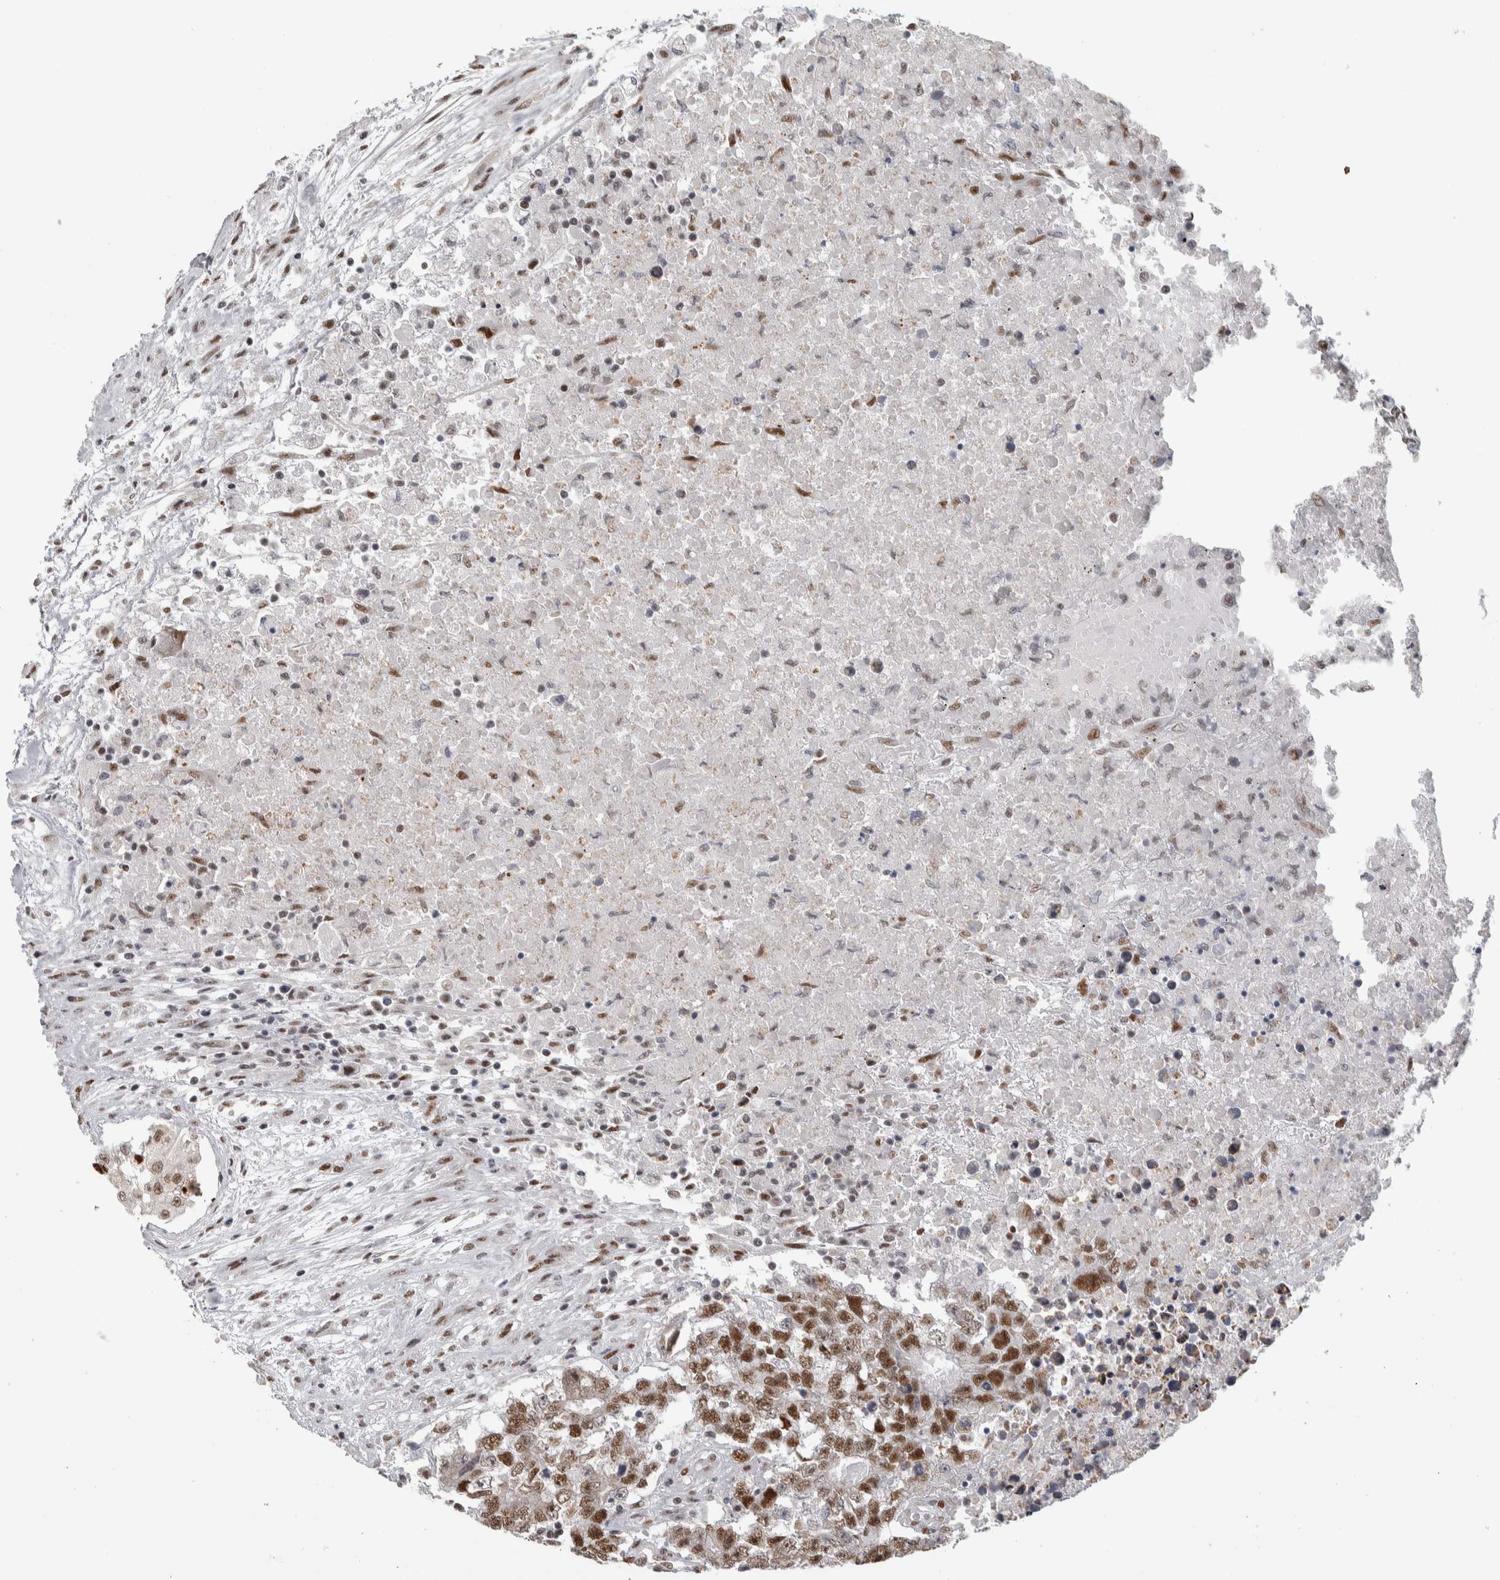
{"staining": {"intensity": "strong", "quantity": "25%-75%", "location": "nuclear"}, "tissue": "testis cancer", "cell_type": "Tumor cells", "image_type": "cancer", "snomed": [{"axis": "morphology", "description": "Carcinoma, Embryonal, NOS"}, {"axis": "topography", "description": "Testis"}], "caption": "Tumor cells exhibit high levels of strong nuclear positivity in approximately 25%-75% of cells in testis cancer (embryonal carcinoma).", "gene": "HEXIM2", "patient": {"sex": "male", "age": 25}}